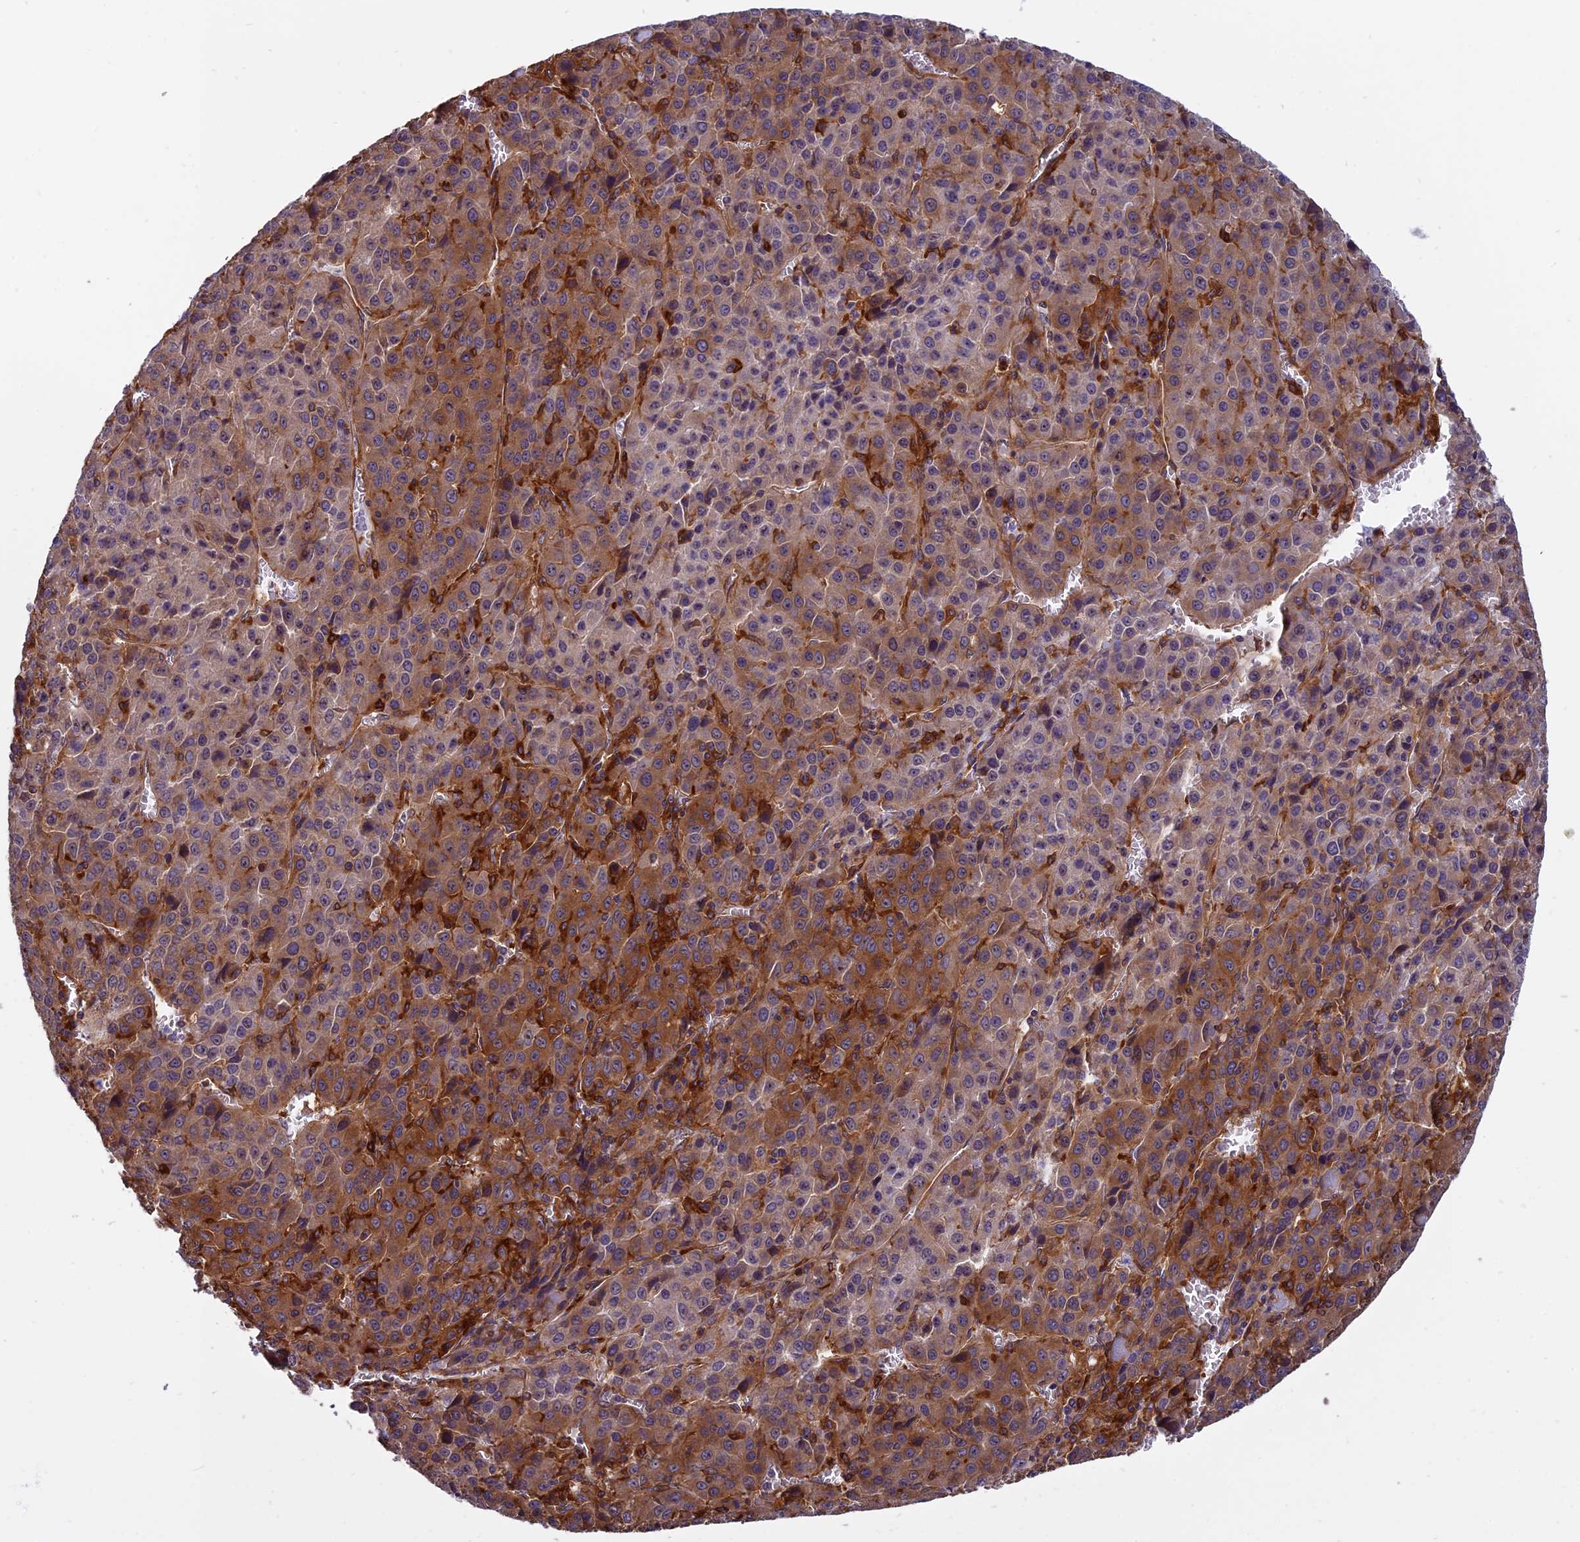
{"staining": {"intensity": "moderate", "quantity": ">75%", "location": "cytoplasmic/membranous"}, "tissue": "liver cancer", "cell_type": "Tumor cells", "image_type": "cancer", "snomed": [{"axis": "morphology", "description": "Carcinoma, Hepatocellular, NOS"}, {"axis": "topography", "description": "Liver"}], "caption": "Immunohistochemistry staining of liver cancer, which shows medium levels of moderate cytoplasmic/membranous positivity in about >75% of tumor cells indicating moderate cytoplasmic/membranous protein positivity. The staining was performed using DAB (brown) for protein detection and nuclei were counterstained in hematoxylin (blue).", "gene": "EHBP1L1", "patient": {"sex": "female", "age": 53}}